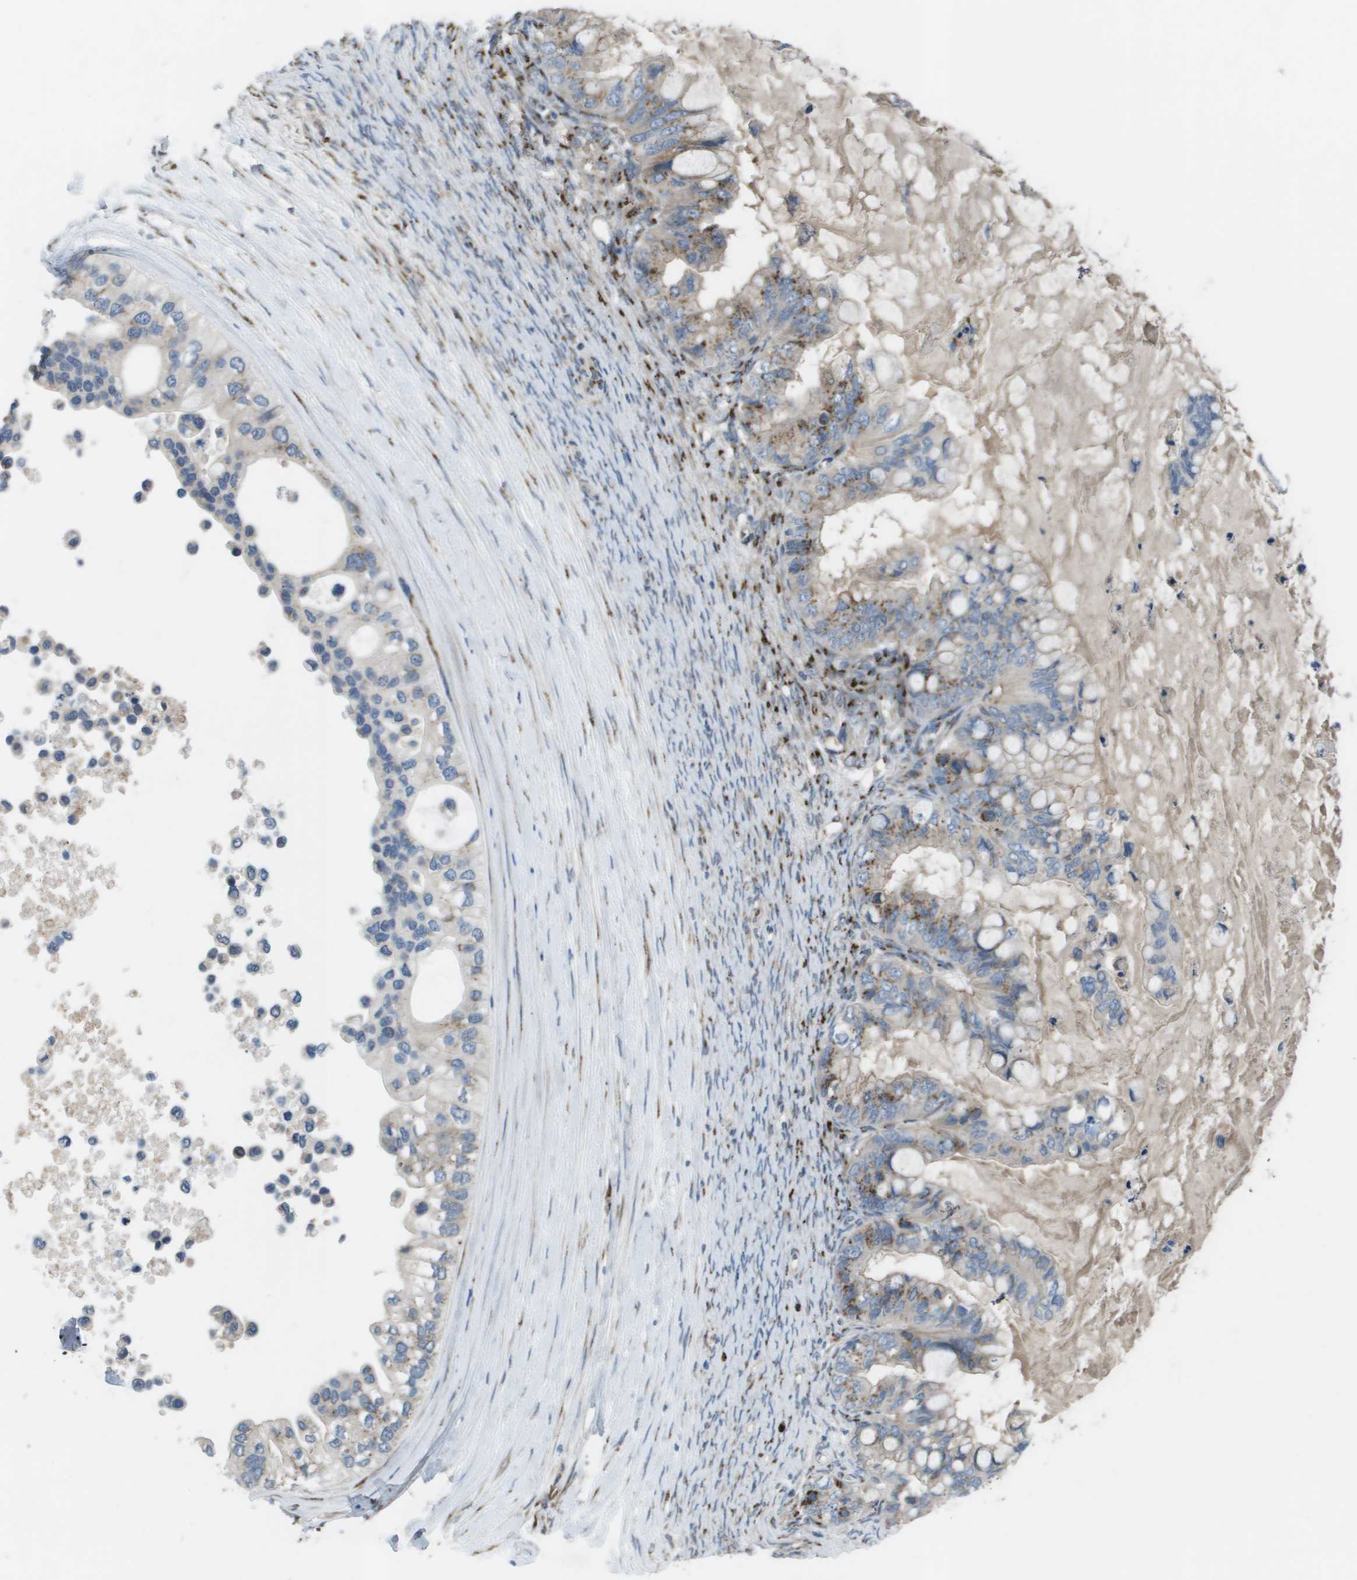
{"staining": {"intensity": "weak", "quantity": ">75%", "location": "cytoplasmic/membranous"}, "tissue": "ovarian cancer", "cell_type": "Tumor cells", "image_type": "cancer", "snomed": [{"axis": "morphology", "description": "Cystadenocarcinoma, mucinous, NOS"}, {"axis": "topography", "description": "Ovary"}], "caption": "IHC staining of ovarian cancer (mucinous cystadenocarcinoma), which reveals low levels of weak cytoplasmic/membranous expression in about >75% of tumor cells indicating weak cytoplasmic/membranous protein positivity. The staining was performed using DAB (3,3'-diaminobenzidine) (brown) for protein detection and nuclei were counterstained in hematoxylin (blue).", "gene": "QSOX2", "patient": {"sex": "female", "age": 80}}